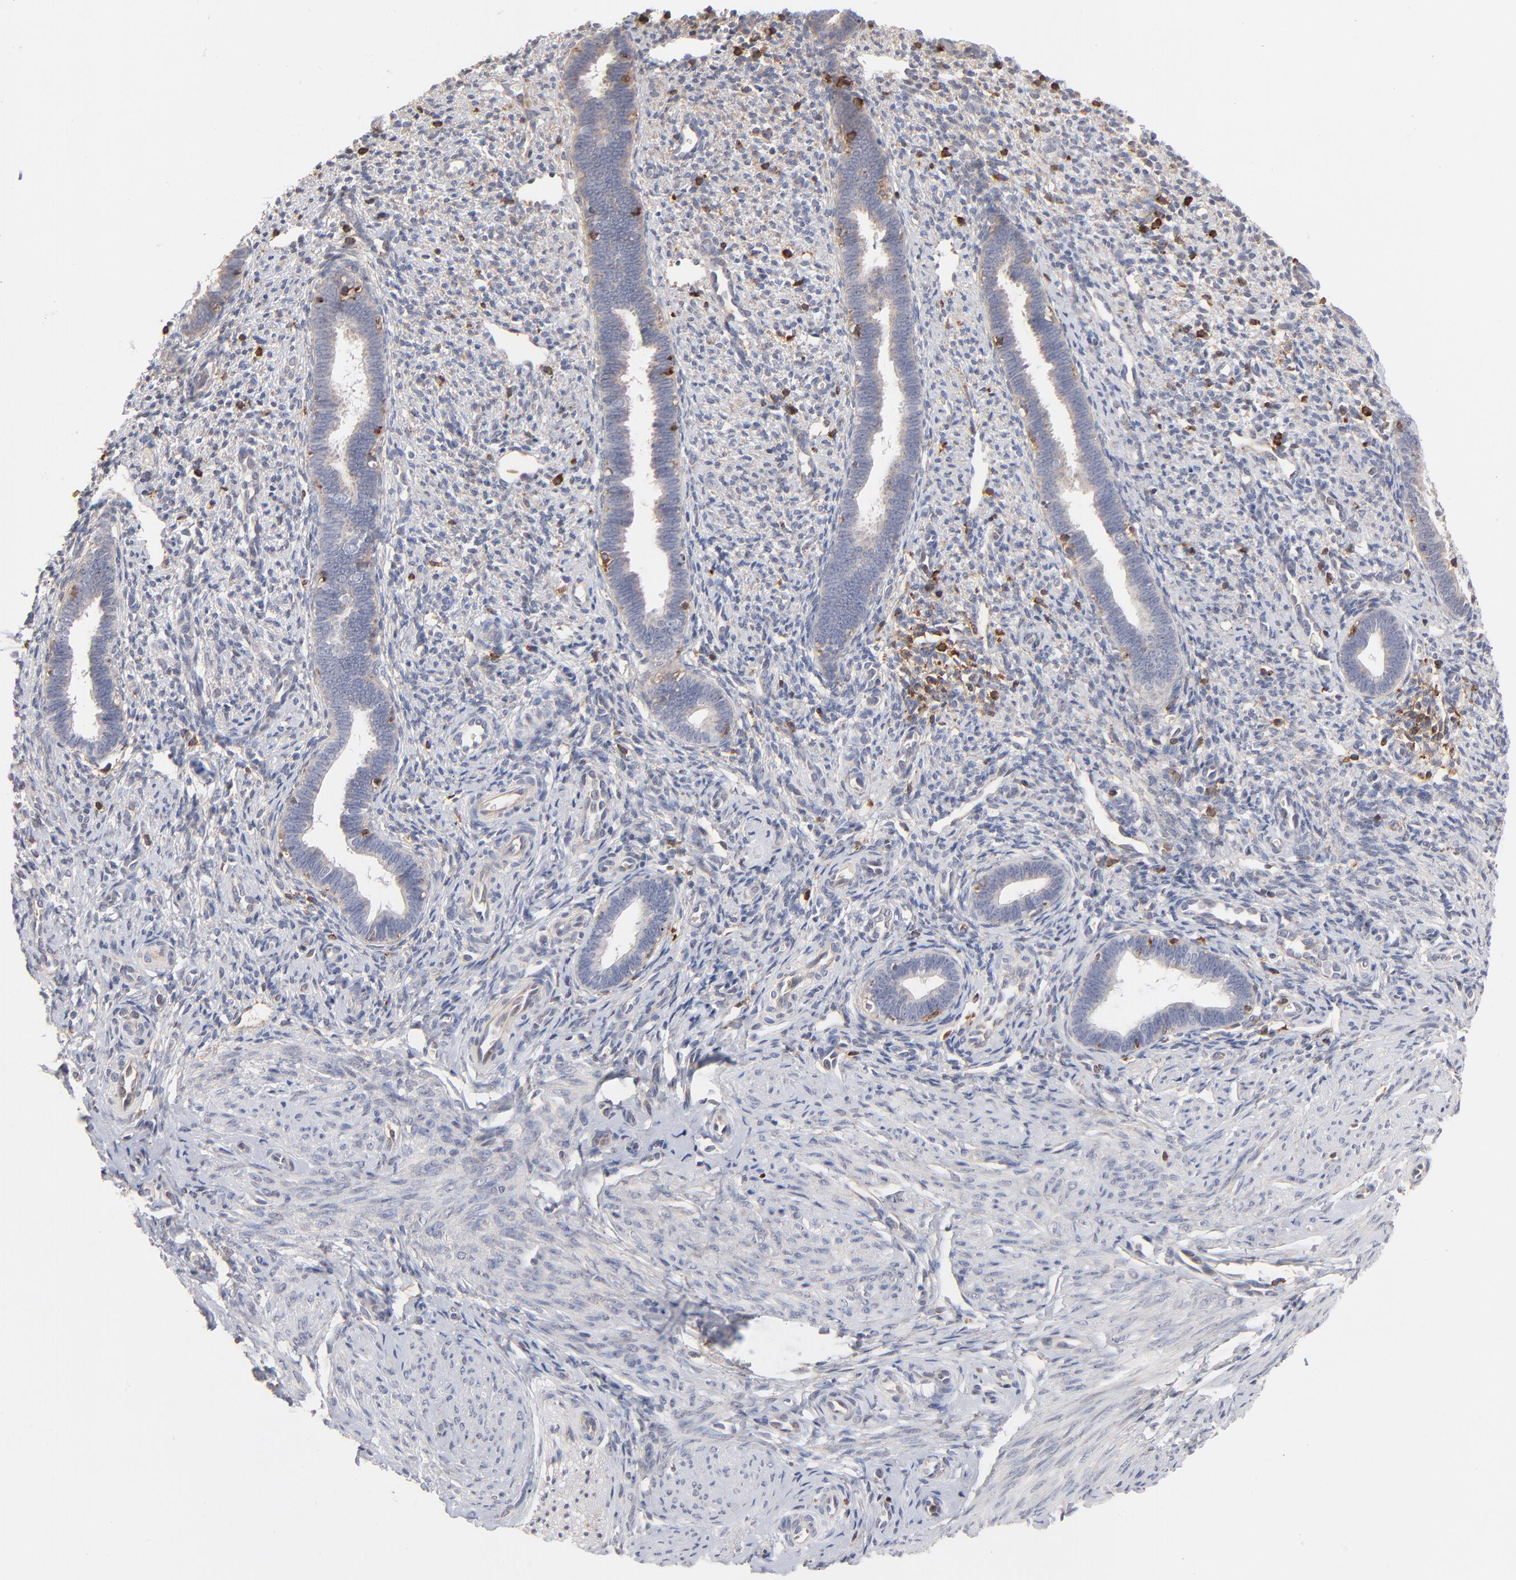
{"staining": {"intensity": "negative", "quantity": "none", "location": "none"}, "tissue": "endometrium", "cell_type": "Cells in endometrial stroma", "image_type": "normal", "snomed": [{"axis": "morphology", "description": "Normal tissue, NOS"}, {"axis": "topography", "description": "Endometrium"}], "caption": "A histopathology image of human endometrium is negative for staining in cells in endometrial stroma. (DAB immunohistochemistry (IHC) with hematoxylin counter stain).", "gene": "WIPF1", "patient": {"sex": "female", "age": 27}}